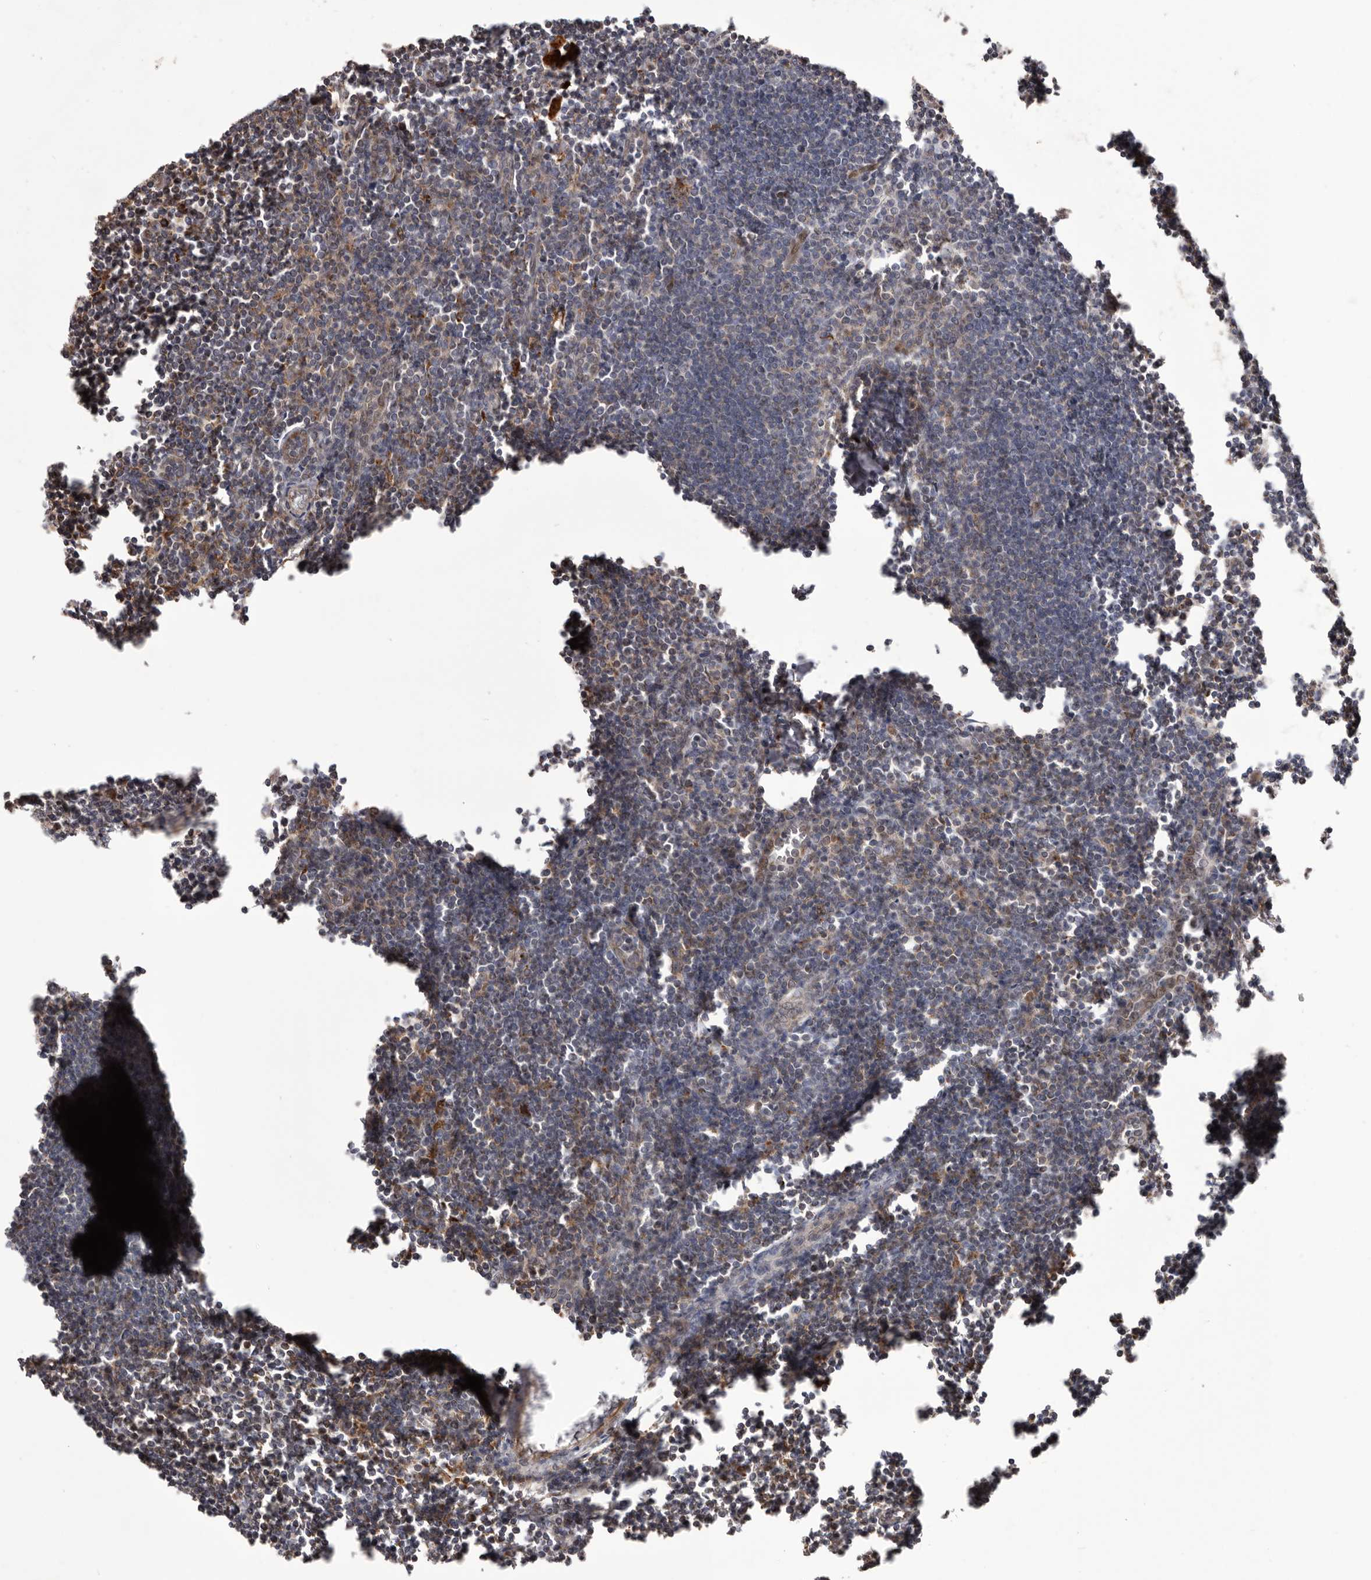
{"staining": {"intensity": "weak", "quantity": "<25%", "location": "cytoplasmic/membranous"}, "tissue": "lymph node", "cell_type": "Germinal center cells", "image_type": "normal", "snomed": [{"axis": "morphology", "description": "Normal tissue, NOS"}, {"axis": "morphology", "description": "Malignant melanoma, Metastatic site"}, {"axis": "topography", "description": "Lymph node"}], "caption": "Germinal center cells show no significant expression in unremarkable lymph node. (Stains: DAB (3,3'-diaminobenzidine) IHC with hematoxylin counter stain, Microscopy: brightfield microscopy at high magnification).", "gene": "NUP43", "patient": {"sex": "male", "age": 41}}